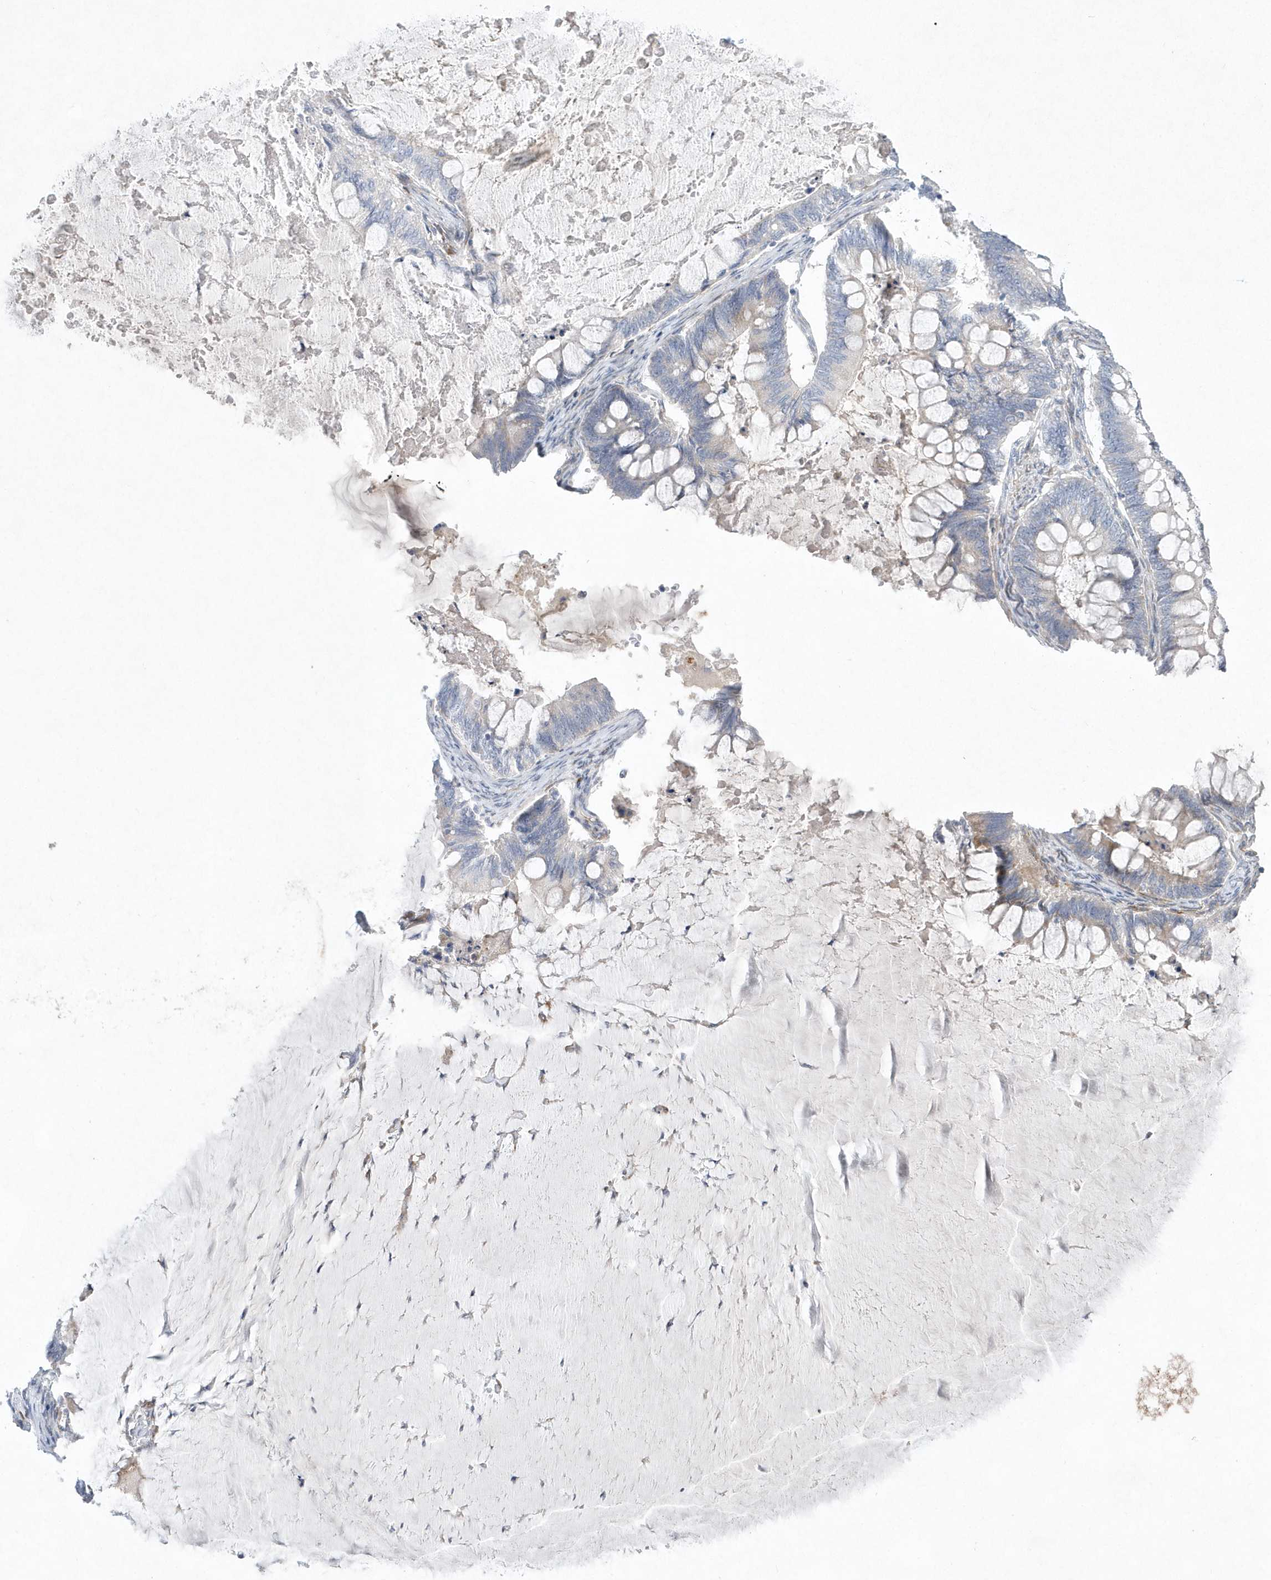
{"staining": {"intensity": "weak", "quantity": "<25%", "location": "cytoplasmic/membranous"}, "tissue": "ovarian cancer", "cell_type": "Tumor cells", "image_type": "cancer", "snomed": [{"axis": "morphology", "description": "Cystadenocarcinoma, mucinous, NOS"}, {"axis": "topography", "description": "Ovary"}], "caption": "Immunohistochemical staining of human ovarian cancer exhibits no significant expression in tumor cells.", "gene": "TMEM132B", "patient": {"sex": "female", "age": 61}}